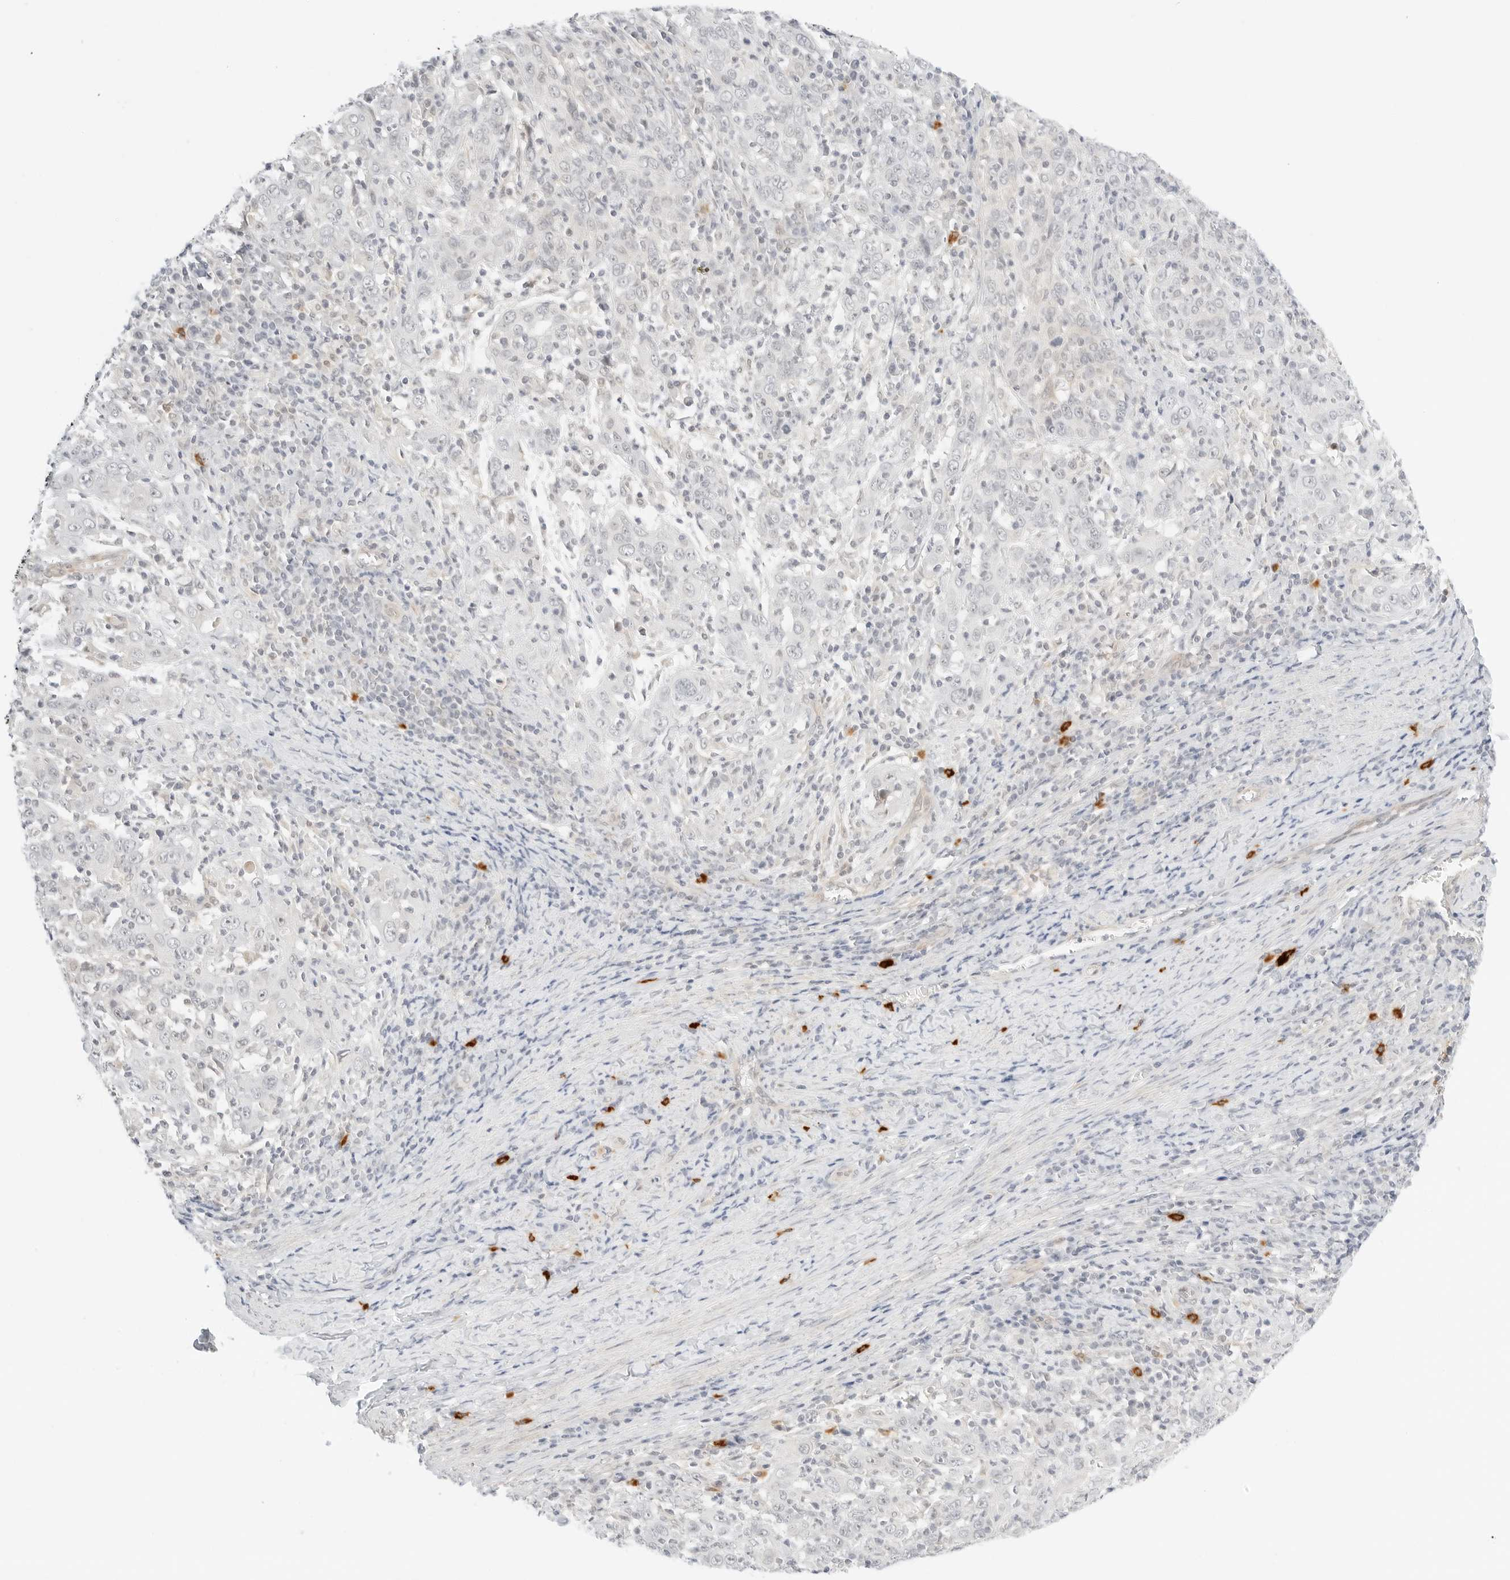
{"staining": {"intensity": "negative", "quantity": "none", "location": "none"}, "tissue": "cervical cancer", "cell_type": "Tumor cells", "image_type": "cancer", "snomed": [{"axis": "morphology", "description": "Squamous cell carcinoma, NOS"}, {"axis": "topography", "description": "Cervix"}], "caption": "Tumor cells show no significant protein positivity in cervical cancer. (DAB (3,3'-diaminobenzidine) IHC visualized using brightfield microscopy, high magnification).", "gene": "TEKT2", "patient": {"sex": "female", "age": 46}}